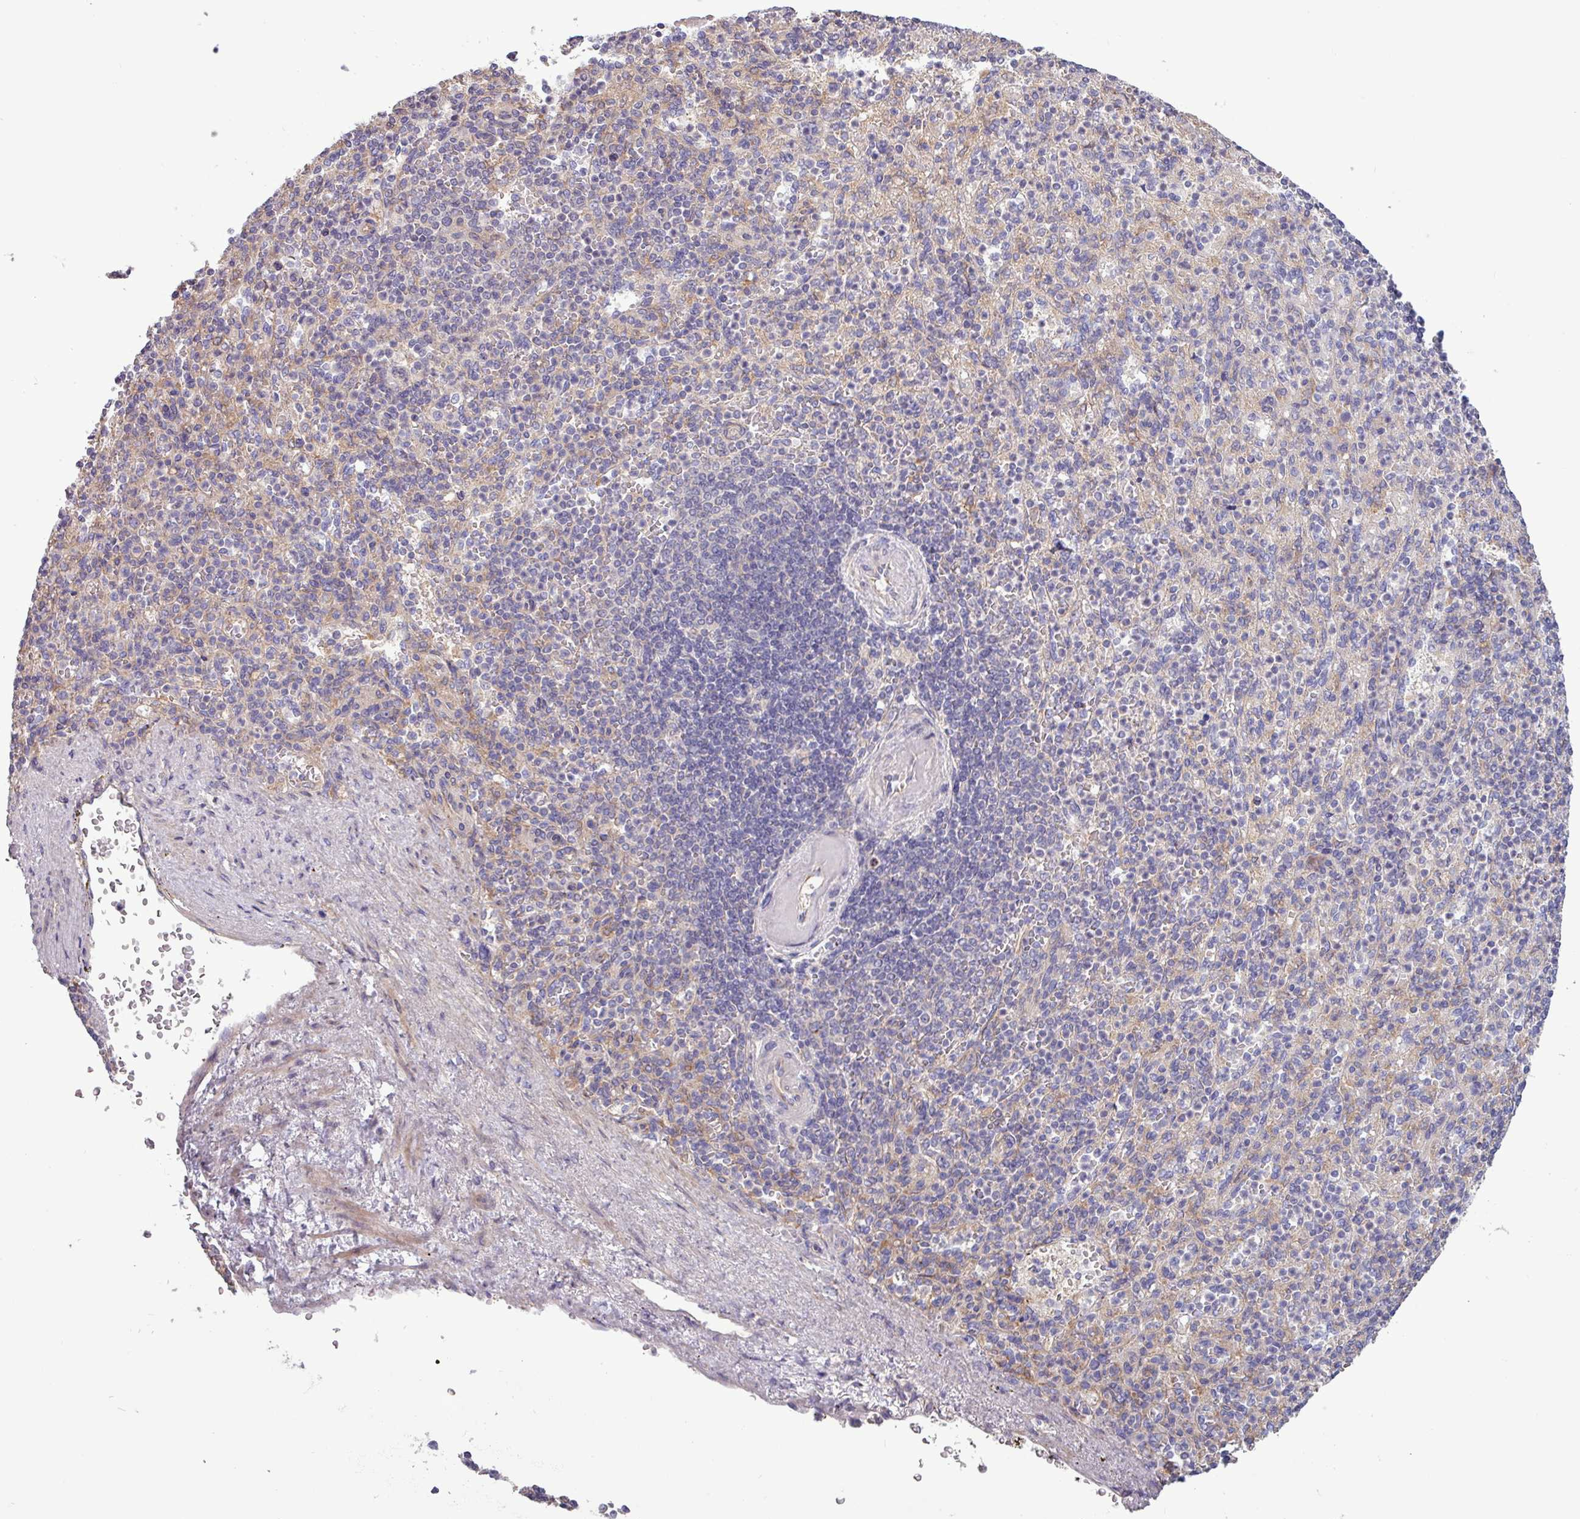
{"staining": {"intensity": "negative", "quantity": "none", "location": "none"}, "tissue": "spleen", "cell_type": "Cells in red pulp", "image_type": "normal", "snomed": [{"axis": "morphology", "description": "Normal tissue, NOS"}, {"axis": "topography", "description": "Spleen"}], "caption": "IHC of normal spleen reveals no staining in cells in red pulp.", "gene": "PLIN2", "patient": {"sex": "female", "age": 74}}